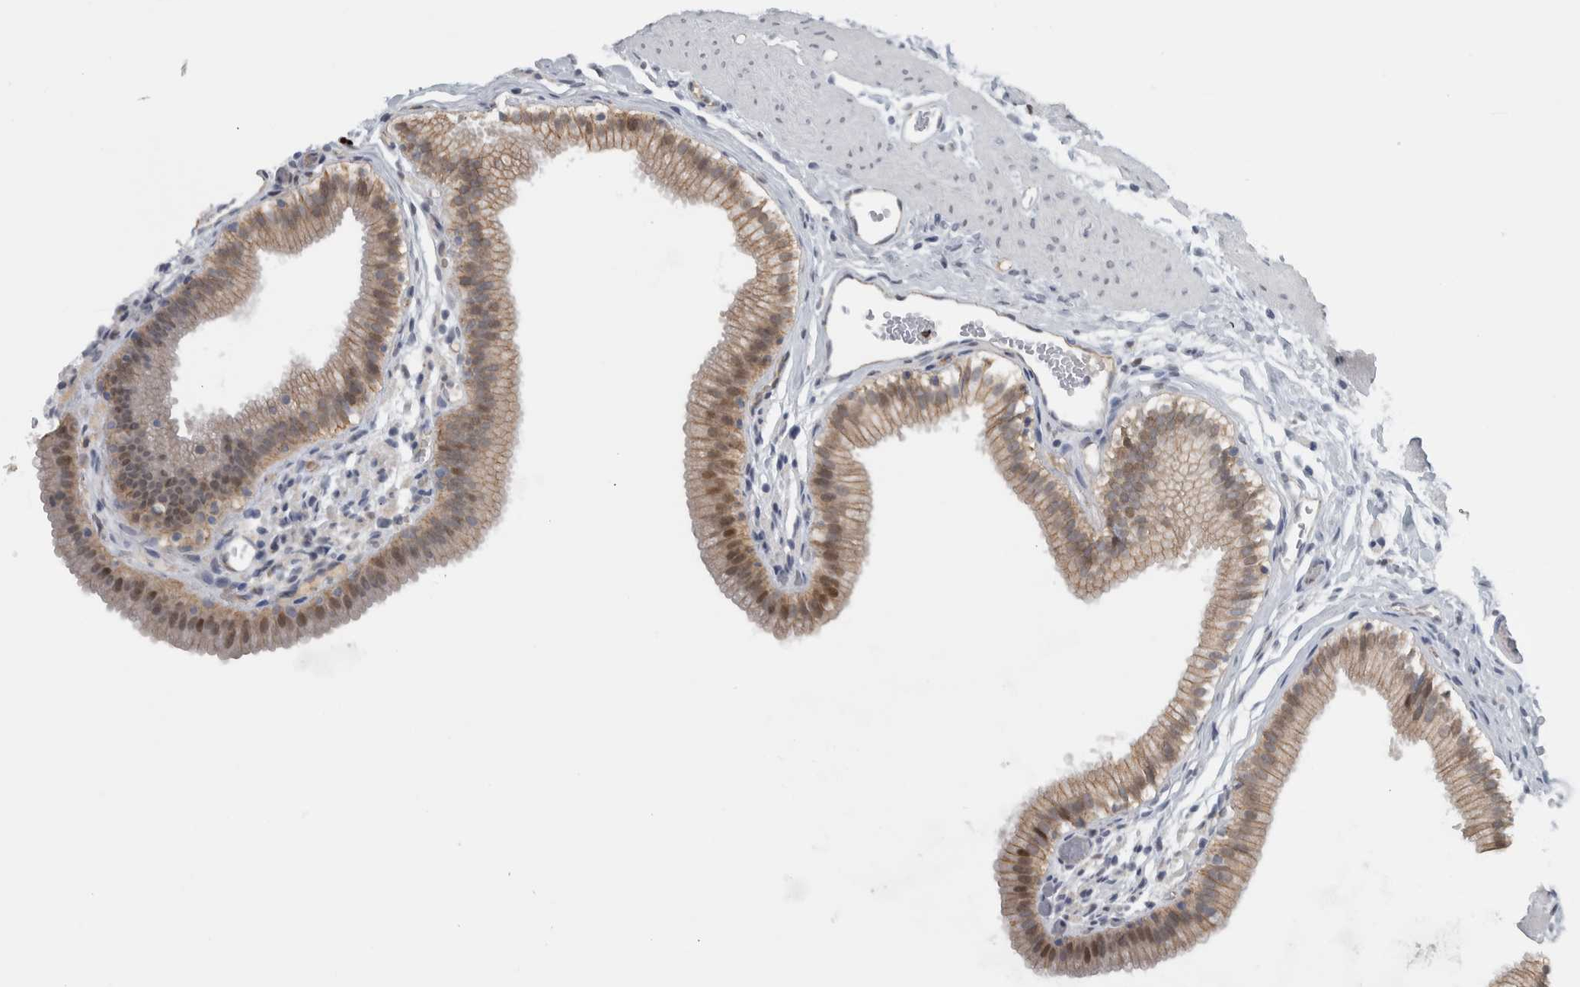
{"staining": {"intensity": "moderate", "quantity": ">75%", "location": "cytoplasmic/membranous,nuclear"}, "tissue": "gallbladder", "cell_type": "Glandular cells", "image_type": "normal", "snomed": [{"axis": "morphology", "description": "Normal tissue, NOS"}, {"axis": "topography", "description": "Gallbladder"}], "caption": "The photomicrograph reveals staining of benign gallbladder, revealing moderate cytoplasmic/membranous,nuclear protein staining (brown color) within glandular cells. (Stains: DAB in brown, nuclei in blue, Microscopy: brightfield microscopy at high magnification).", "gene": "ADPRM", "patient": {"sex": "female", "age": 26}}